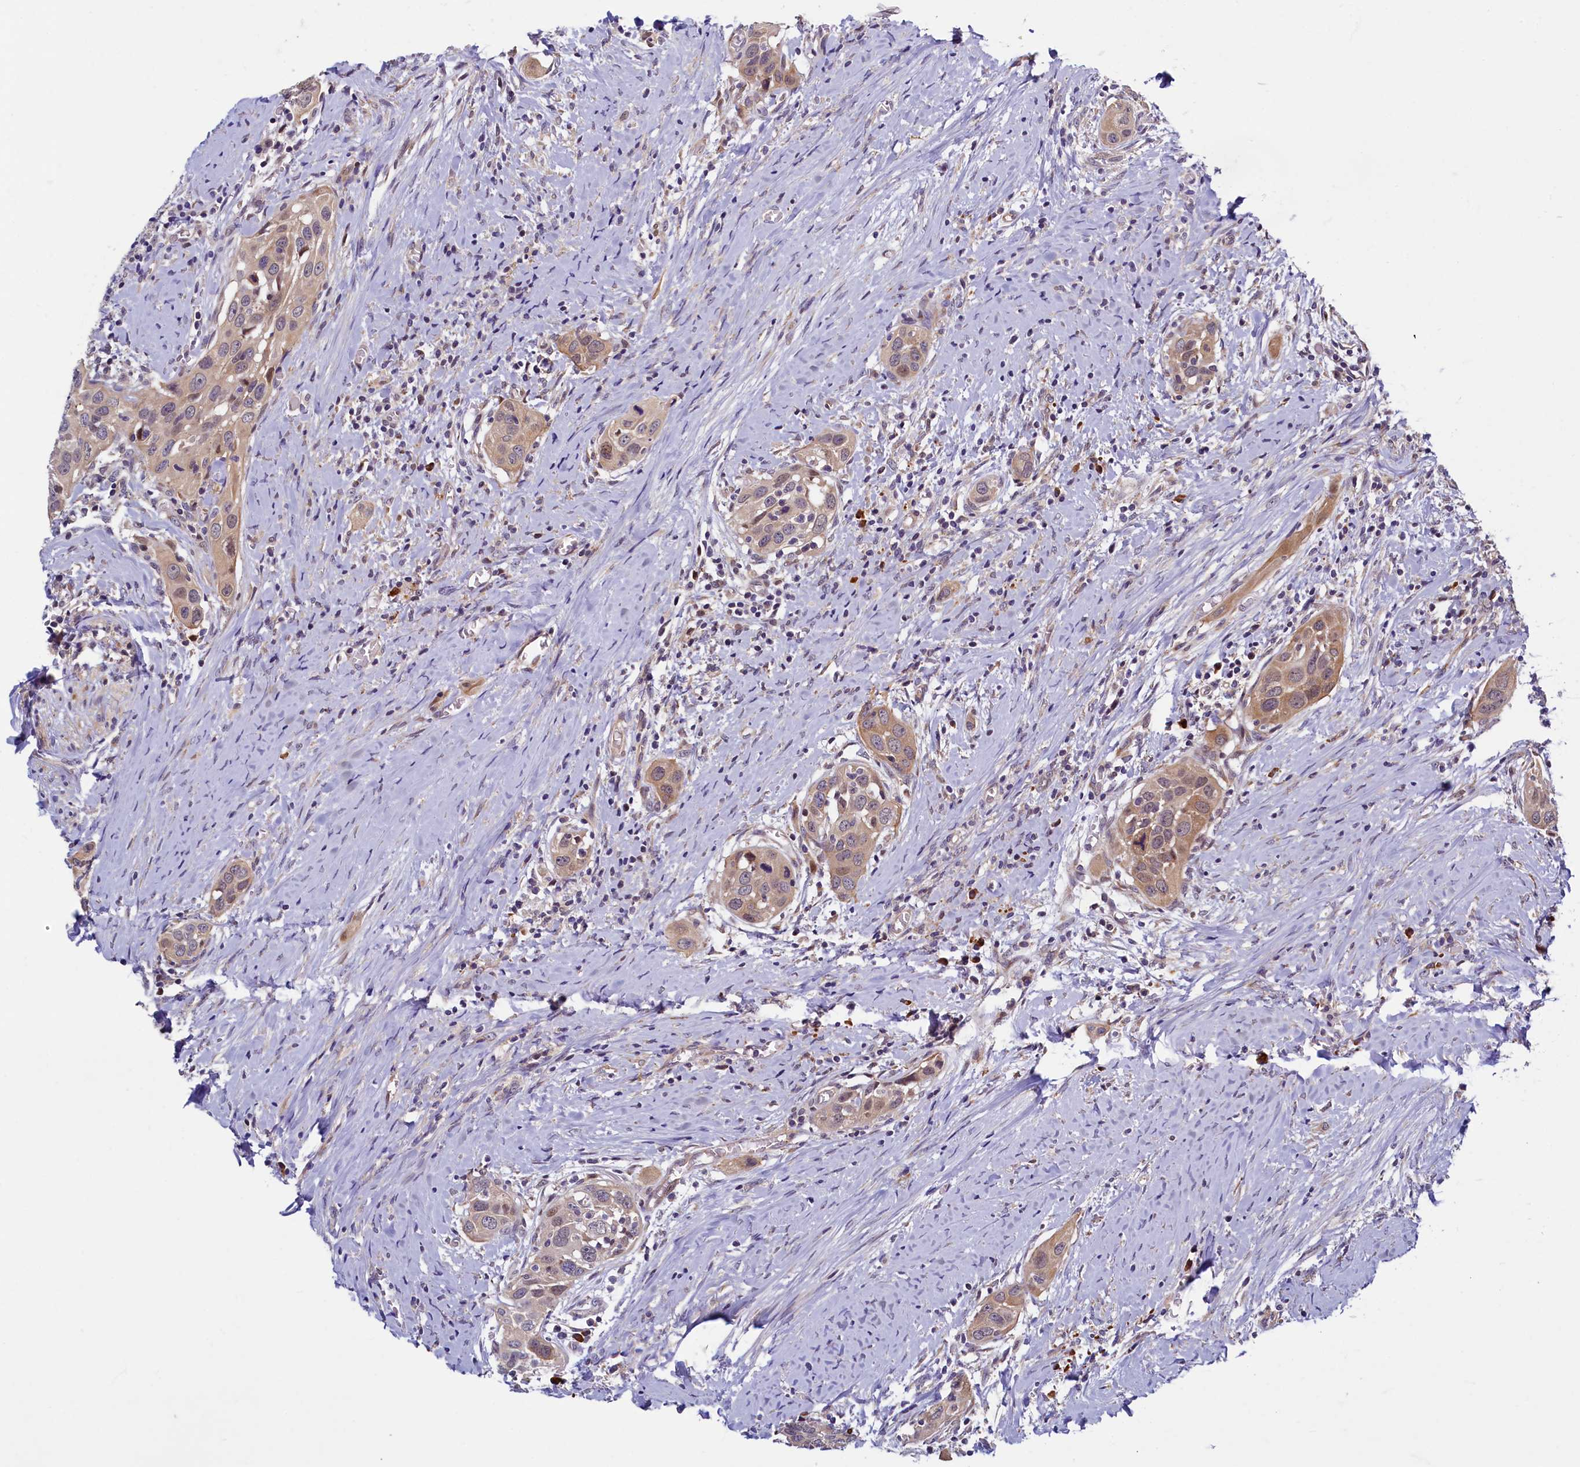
{"staining": {"intensity": "moderate", "quantity": ">75%", "location": "cytoplasmic/membranous"}, "tissue": "head and neck cancer", "cell_type": "Tumor cells", "image_type": "cancer", "snomed": [{"axis": "morphology", "description": "Squamous cell carcinoma, NOS"}, {"axis": "topography", "description": "Oral tissue"}, {"axis": "topography", "description": "Head-Neck"}], "caption": "Squamous cell carcinoma (head and neck) was stained to show a protein in brown. There is medium levels of moderate cytoplasmic/membranous positivity in approximately >75% of tumor cells.", "gene": "SLC16A14", "patient": {"sex": "female", "age": 50}}